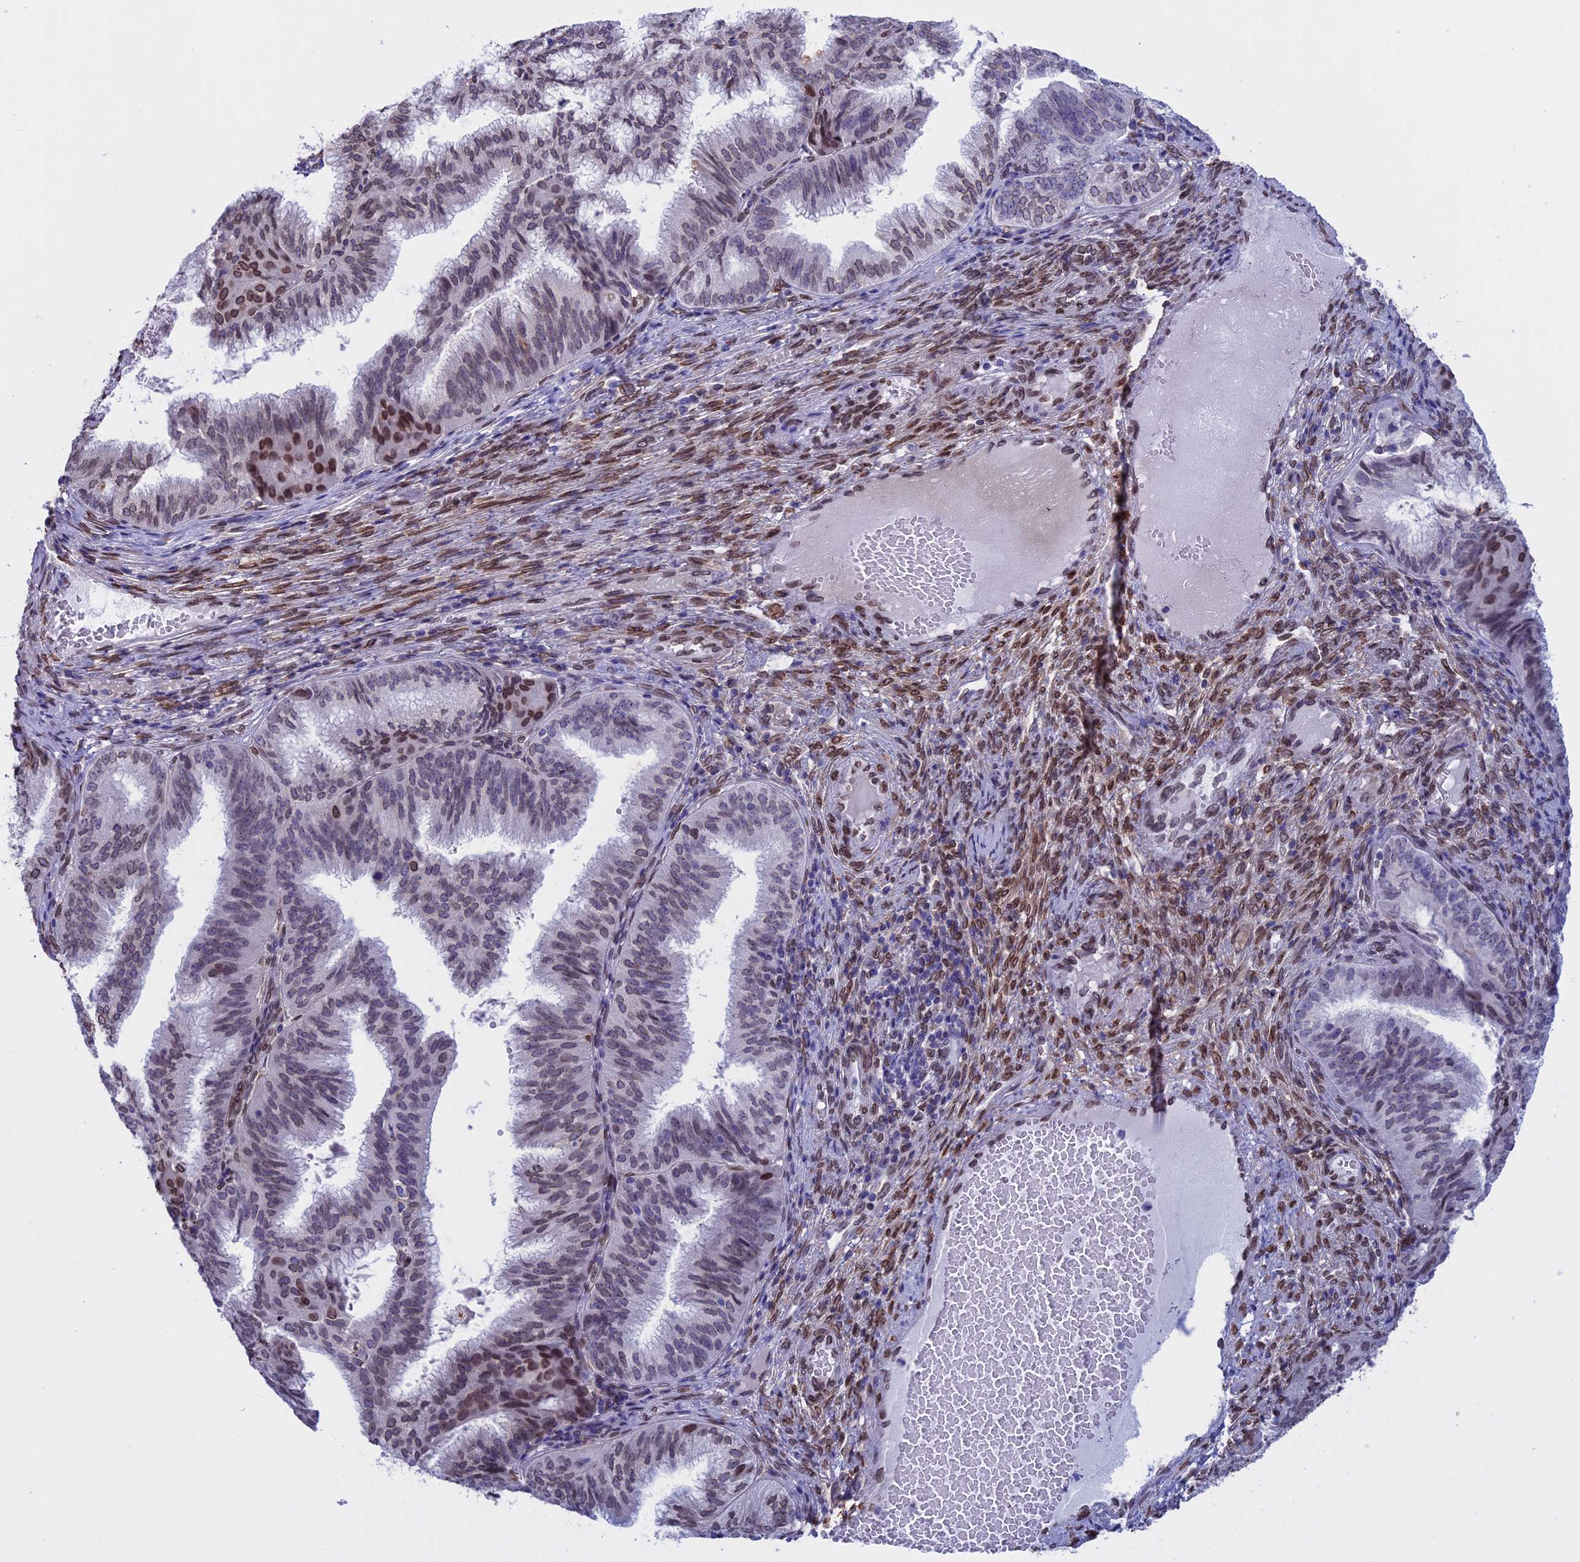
{"staining": {"intensity": "moderate", "quantity": "<25%", "location": "cytoplasmic/membranous,nuclear"}, "tissue": "endometrial cancer", "cell_type": "Tumor cells", "image_type": "cancer", "snomed": [{"axis": "morphology", "description": "Adenocarcinoma, NOS"}, {"axis": "topography", "description": "Endometrium"}], "caption": "Immunohistochemistry (IHC) micrograph of neoplastic tissue: human endometrial cancer (adenocarcinoma) stained using immunohistochemistry (IHC) shows low levels of moderate protein expression localized specifically in the cytoplasmic/membranous and nuclear of tumor cells, appearing as a cytoplasmic/membranous and nuclear brown color.", "gene": "TMPRSS7", "patient": {"sex": "female", "age": 49}}